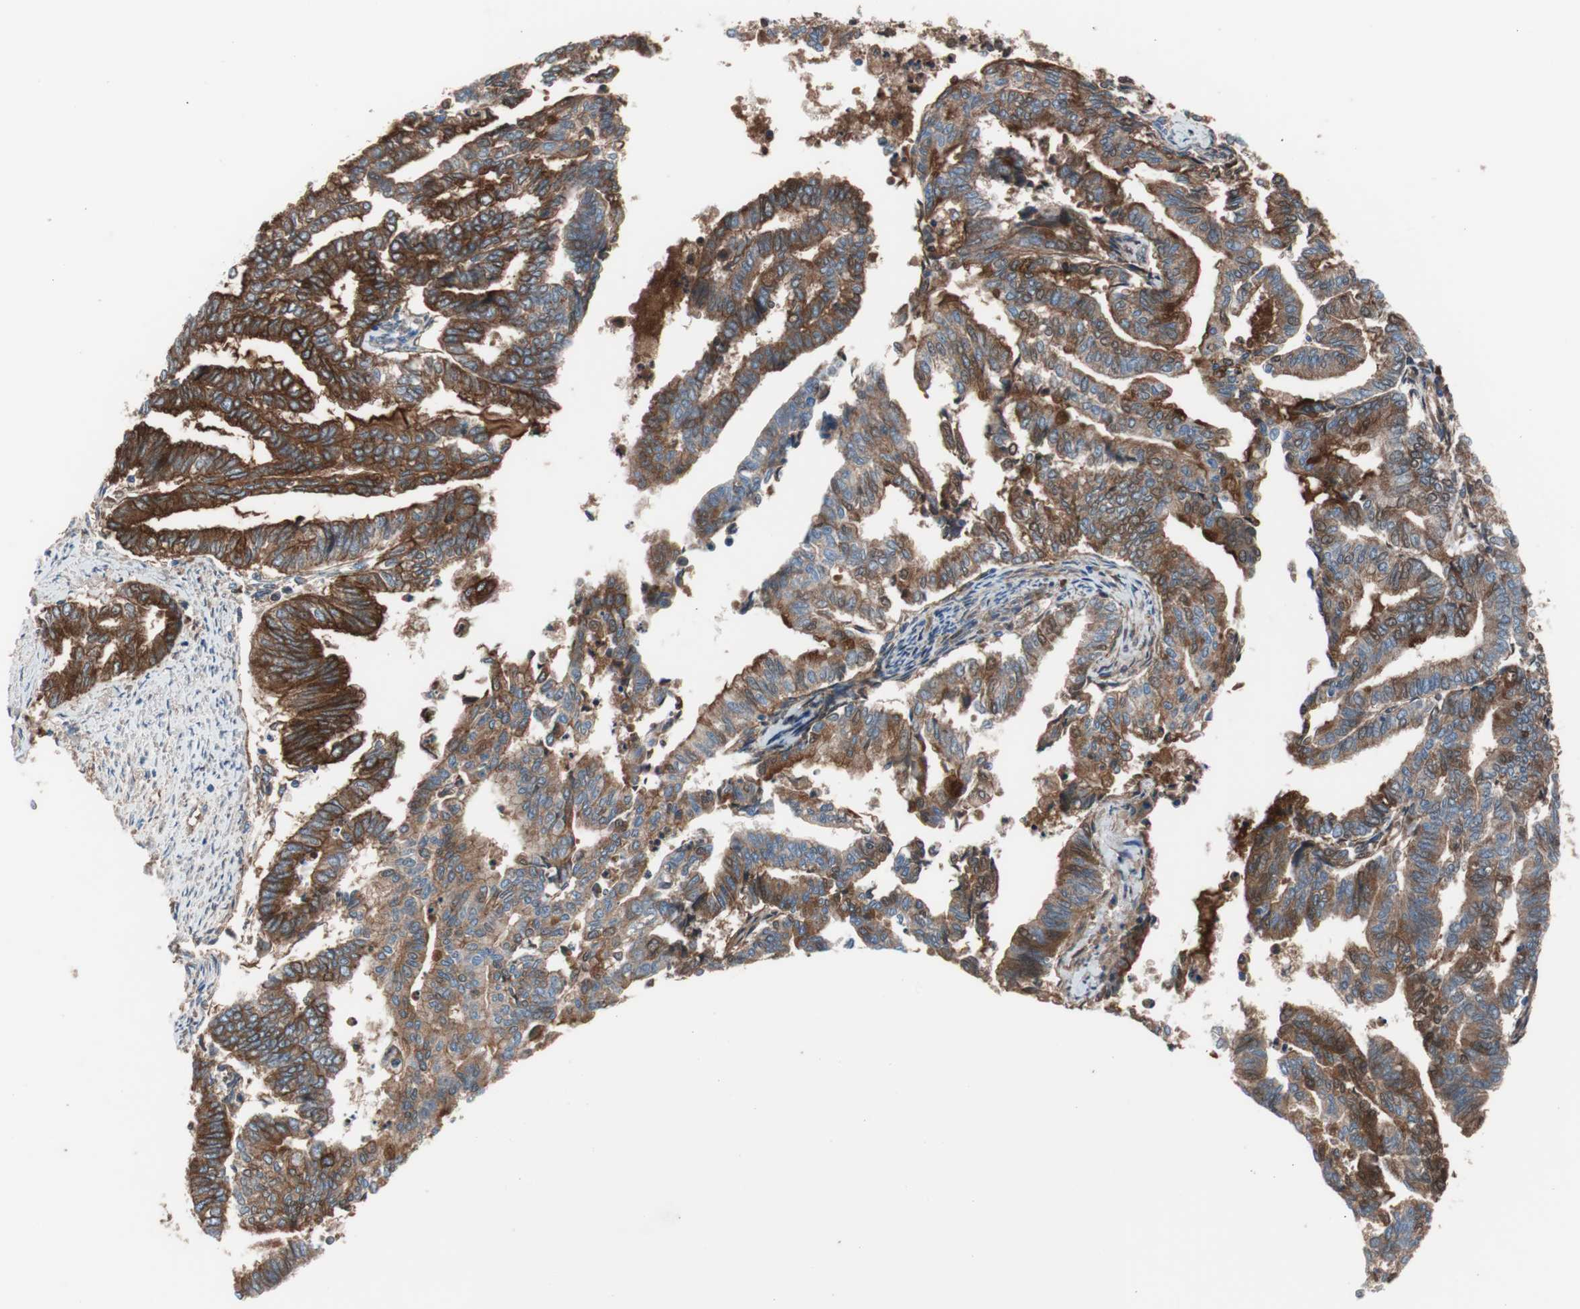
{"staining": {"intensity": "strong", "quantity": ">75%", "location": "cytoplasmic/membranous"}, "tissue": "endometrial cancer", "cell_type": "Tumor cells", "image_type": "cancer", "snomed": [{"axis": "morphology", "description": "Adenocarcinoma, NOS"}, {"axis": "topography", "description": "Endometrium"}], "caption": "Human endometrial adenocarcinoma stained with a protein marker displays strong staining in tumor cells.", "gene": "SPINT1", "patient": {"sex": "female", "age": 79}}